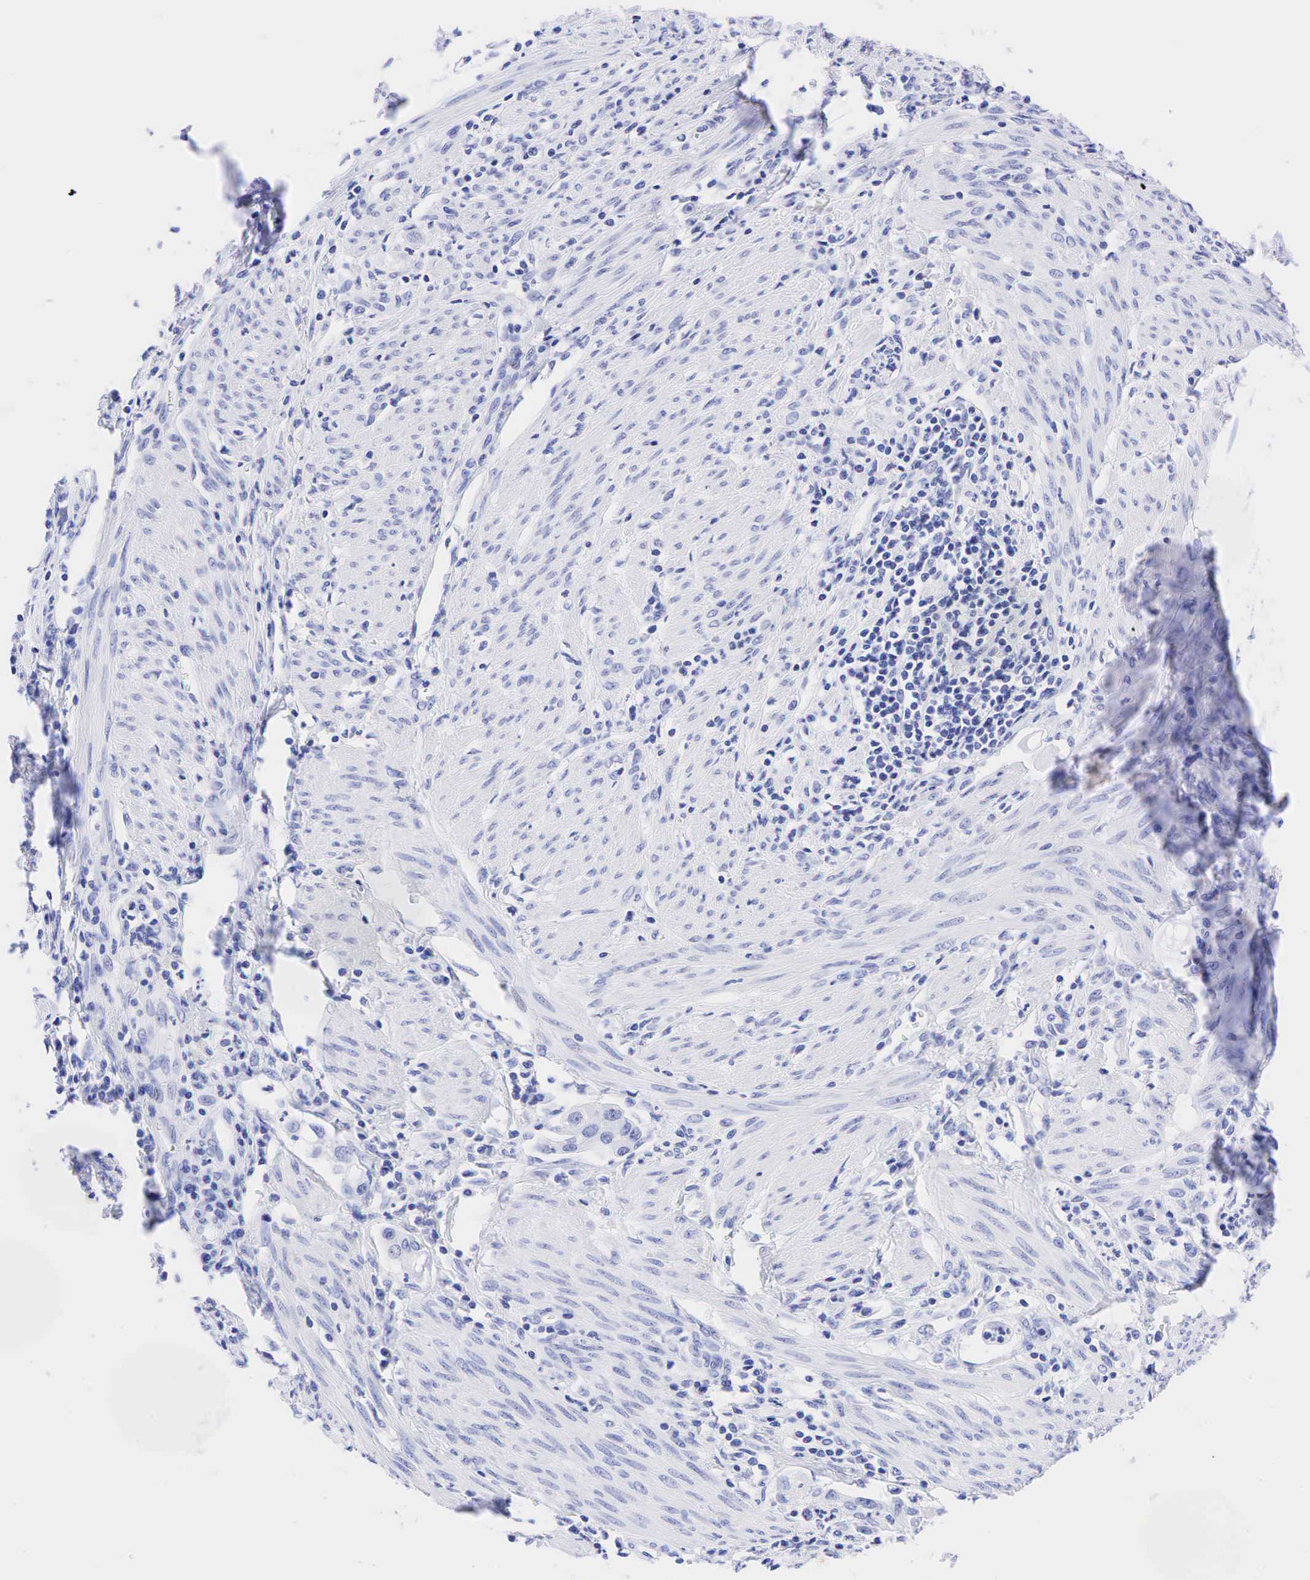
{"staining": {"intensity": "negative", "quantity": "none", "location": "none"}, "tissue": "endometrial cancer", "cell_type": "Tumor cells", "image_type": "cancer", "snomed": [{"axis": "morphology", "description": "Adenocarcinoma, NOS"}, {"axis": "topography", "description": "Endometrium"}], "caption": "Tumor cells are negative for brown protein staining in endometrial cancer (adenocarcinoma).", "gene": "CHGA", "patient": {"sex": "female", "age": 75}}